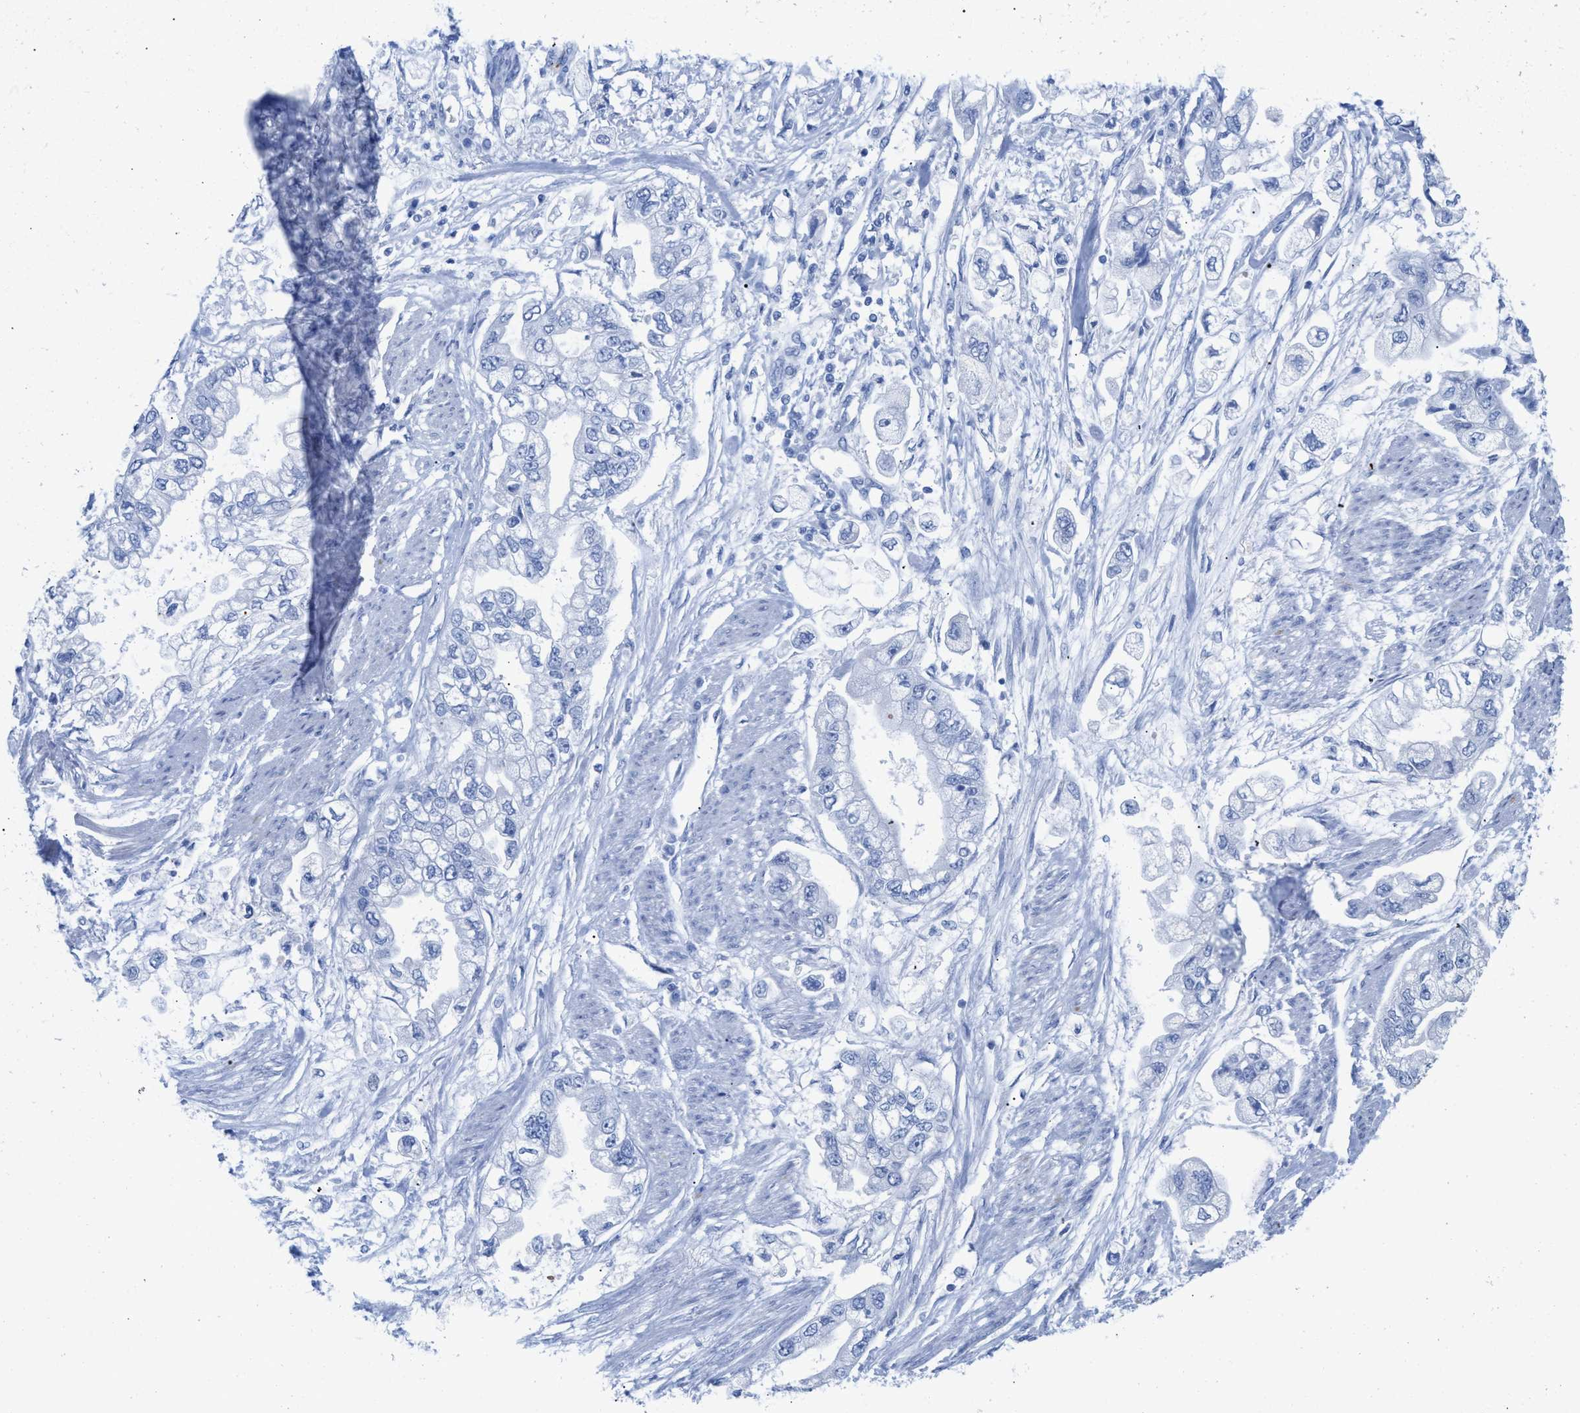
{"staining": {"intensity": "negative", "quantity": "none", "location": "none"}, "tissue": "stomach cancer", "cell_type": "Tumor cells", "image_type": "cancer", "snomed": [{"axis": "morphology", "description": "Adenocarcinoma, NOS"}, {"axis": "topography", "description": "Stomach"}], "caption": "Tumor cells show no significant positivity in stomach cancer.", "gene": "ANKFN1", "patient": {"sex": "female", "age": 73}}